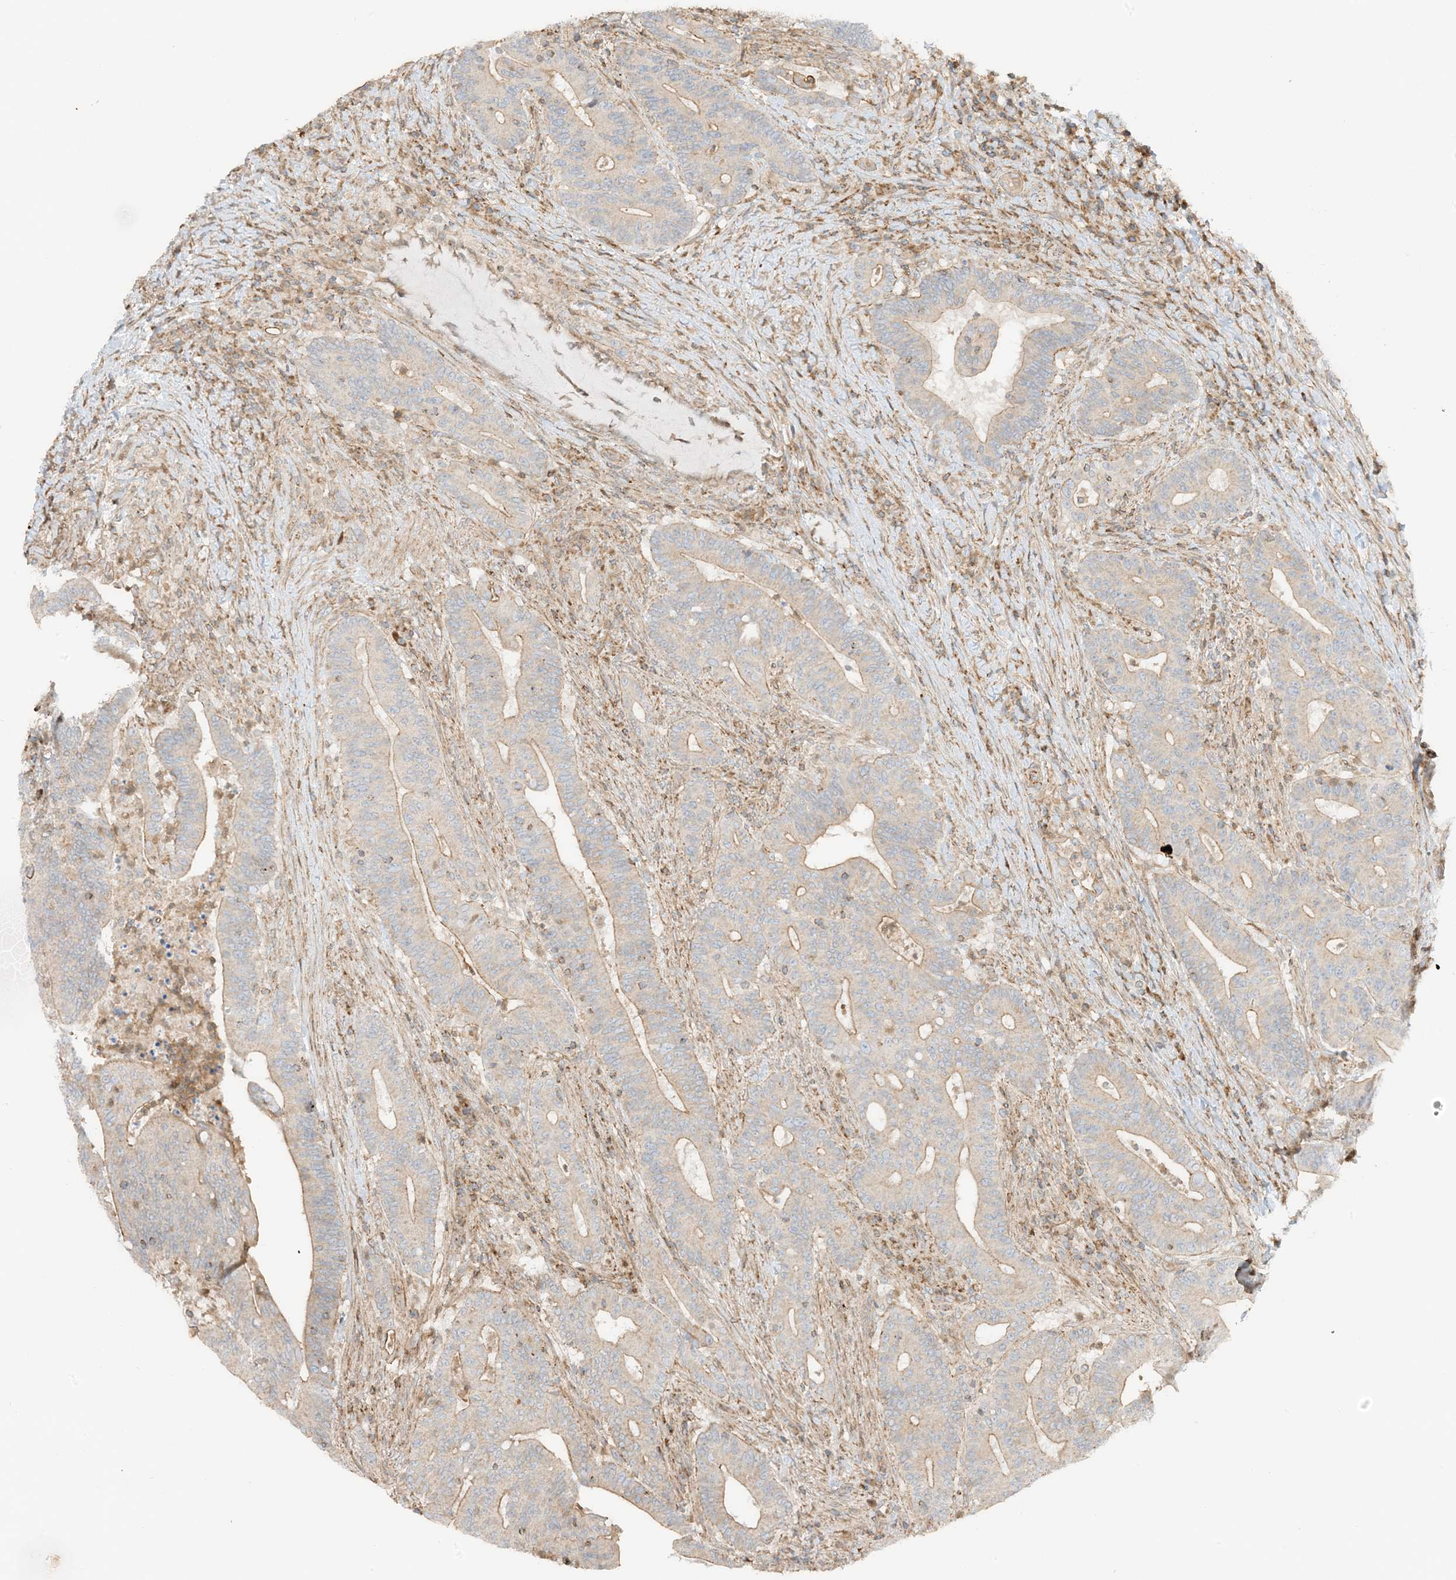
{"staining": {"intensity": "weak", "quantity": "25%-75%", "location": "cytoplasmic/membranous"}, "tissue": "colorectal cancer", "cell_type": "Tumor cells", "image_type": "cancer", "snomed": [{"axis": "morphology", "description": "Adenocarcinoma, NOS"}, {"axis": "topography", "description": "Colon"}], "caption": "Immunohistochemistry image of colorectal cancer (adenocarcinoma) stained for a protein (brown), which reveals low levels of weak cytoplasmic/membranous positivity in approximately 25%-75% of tumor cells.", "gene": "SLC25A12", "patient": {"sex": "female", "age": 66}}